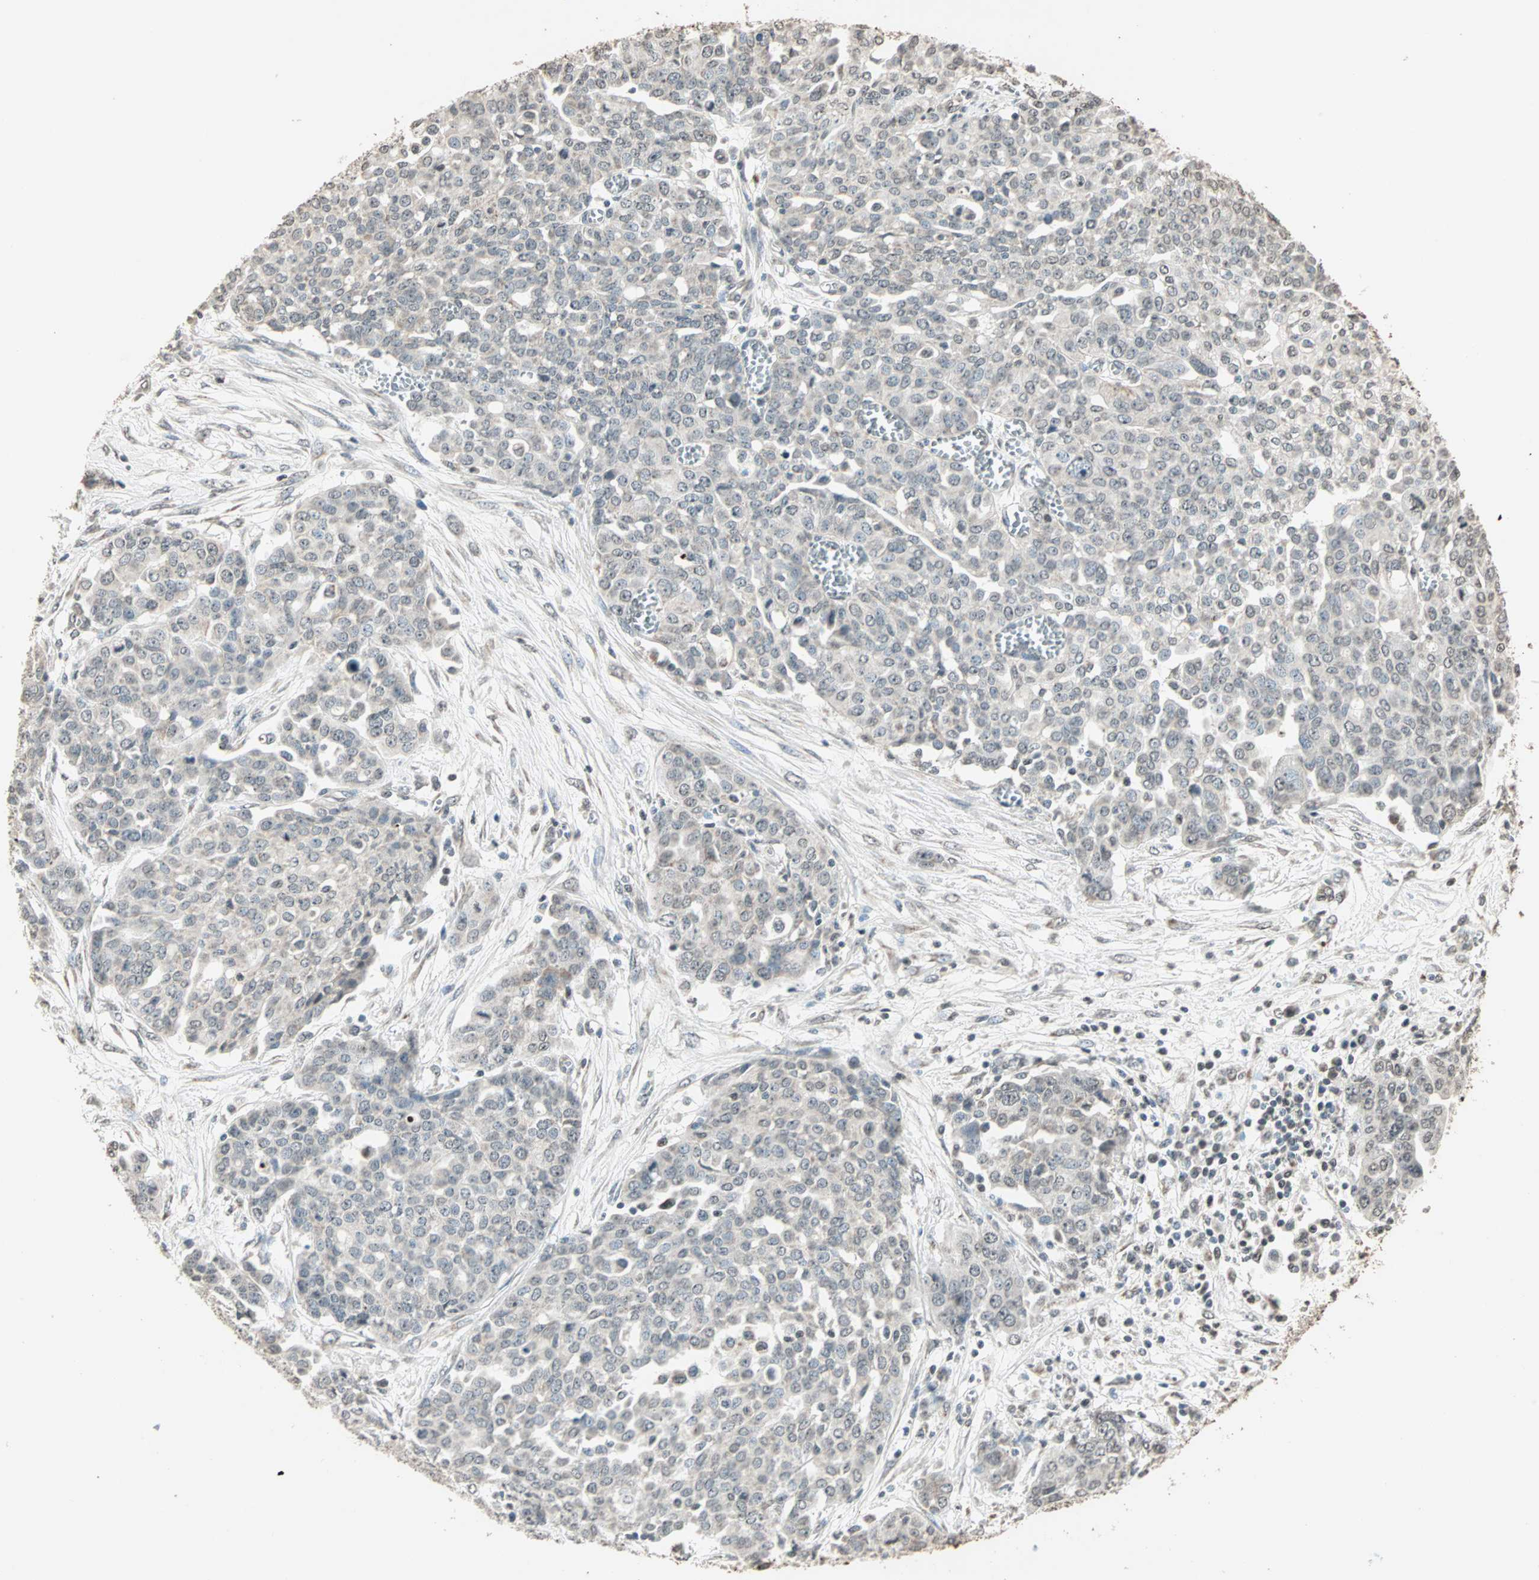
{"staining": {"intensity": "weak", "quantity": "25%-75%", "location": "cytoplasmic/membranous"}, "tissue": "ovarian cancer", "cell_type": "Tumor cells", "image_type": "cancer", "snomed": [{"axis": "morphology", "description": "Cystadenocarcinoma, serous, NOS"}, {"axis": "topography", "description": "Soft tissue"}, {"axis": "topography", "description": "Ovary"}], "caption": "A brown stain labels weak cytoplasmic/membranous staining of a protein in human ovarian cancer (serous cystadenocarcinoma) tumor cells. The staining was performed using DAB, with brown indicating positive protein expression. Nuclei are stained blue with hematoxylin.", "gene": "PRELID1", "patient": {"sex": "female", "age": 57}}